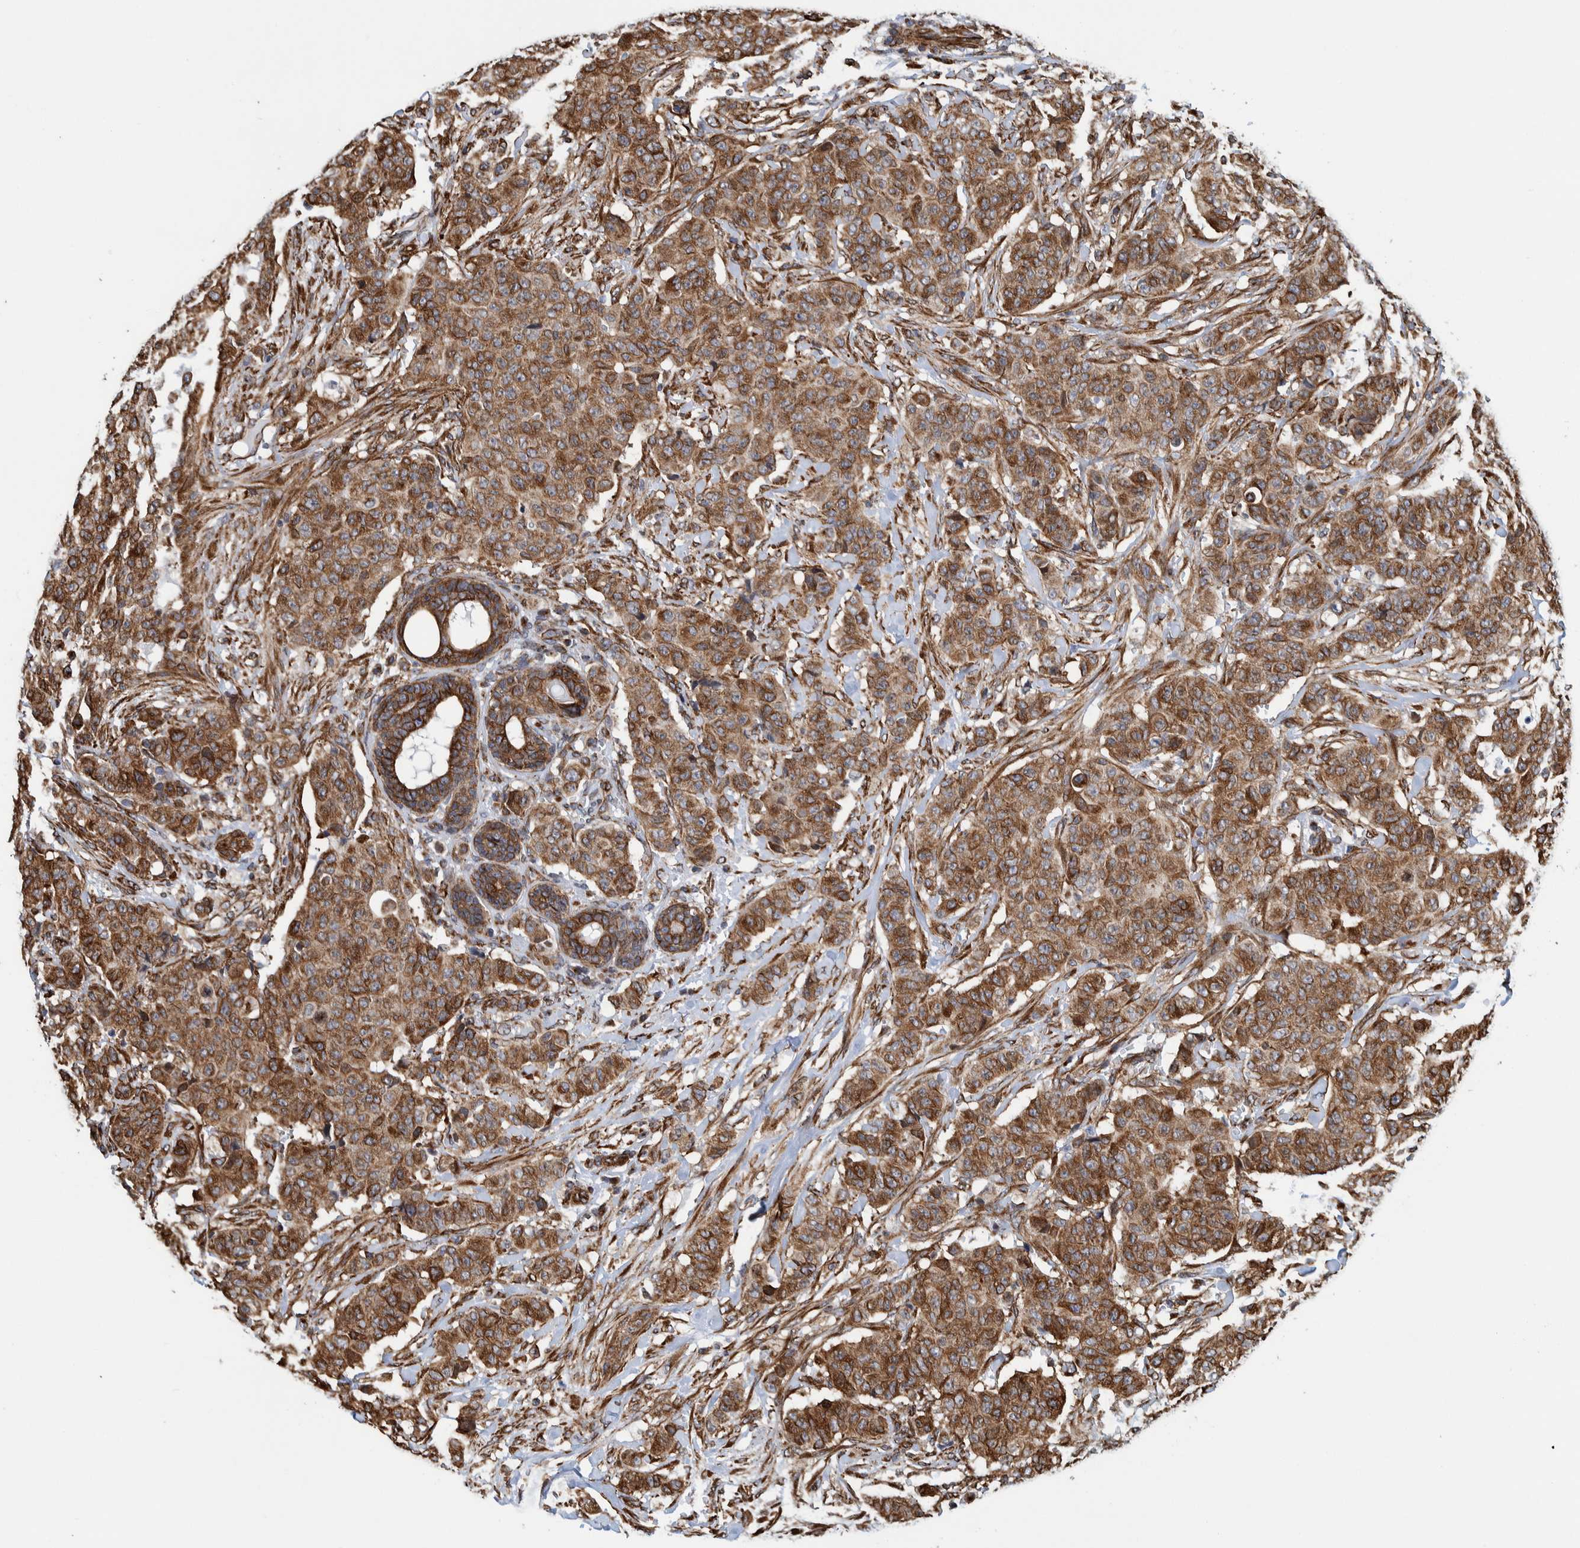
{"staining": {"intensity": "moderate", "quantity": ">75%", "location": "cytoplasmic/membranous"}, "tissue": "breast cancer", "cell_type": "Tumor cells", "image_type": "cancer", "snomed": [{"axis": "morphology", "description": "Normal tissue, NOS"}, {"axis": "morphology", "description": "Duct carcinoma"}, {"axis": "topography", "description": "Breast"}], "caption": "An IHC image of neoplastic tissue is shown. Protein staining in brown highlights moderate cytoplasmic/membranous positivity in breast cancer within tumor cells. (IHC, brightfield microscopy, high magnification).", "gene": "CCDC57", "patient": {"sex": "female", "age": 40}}